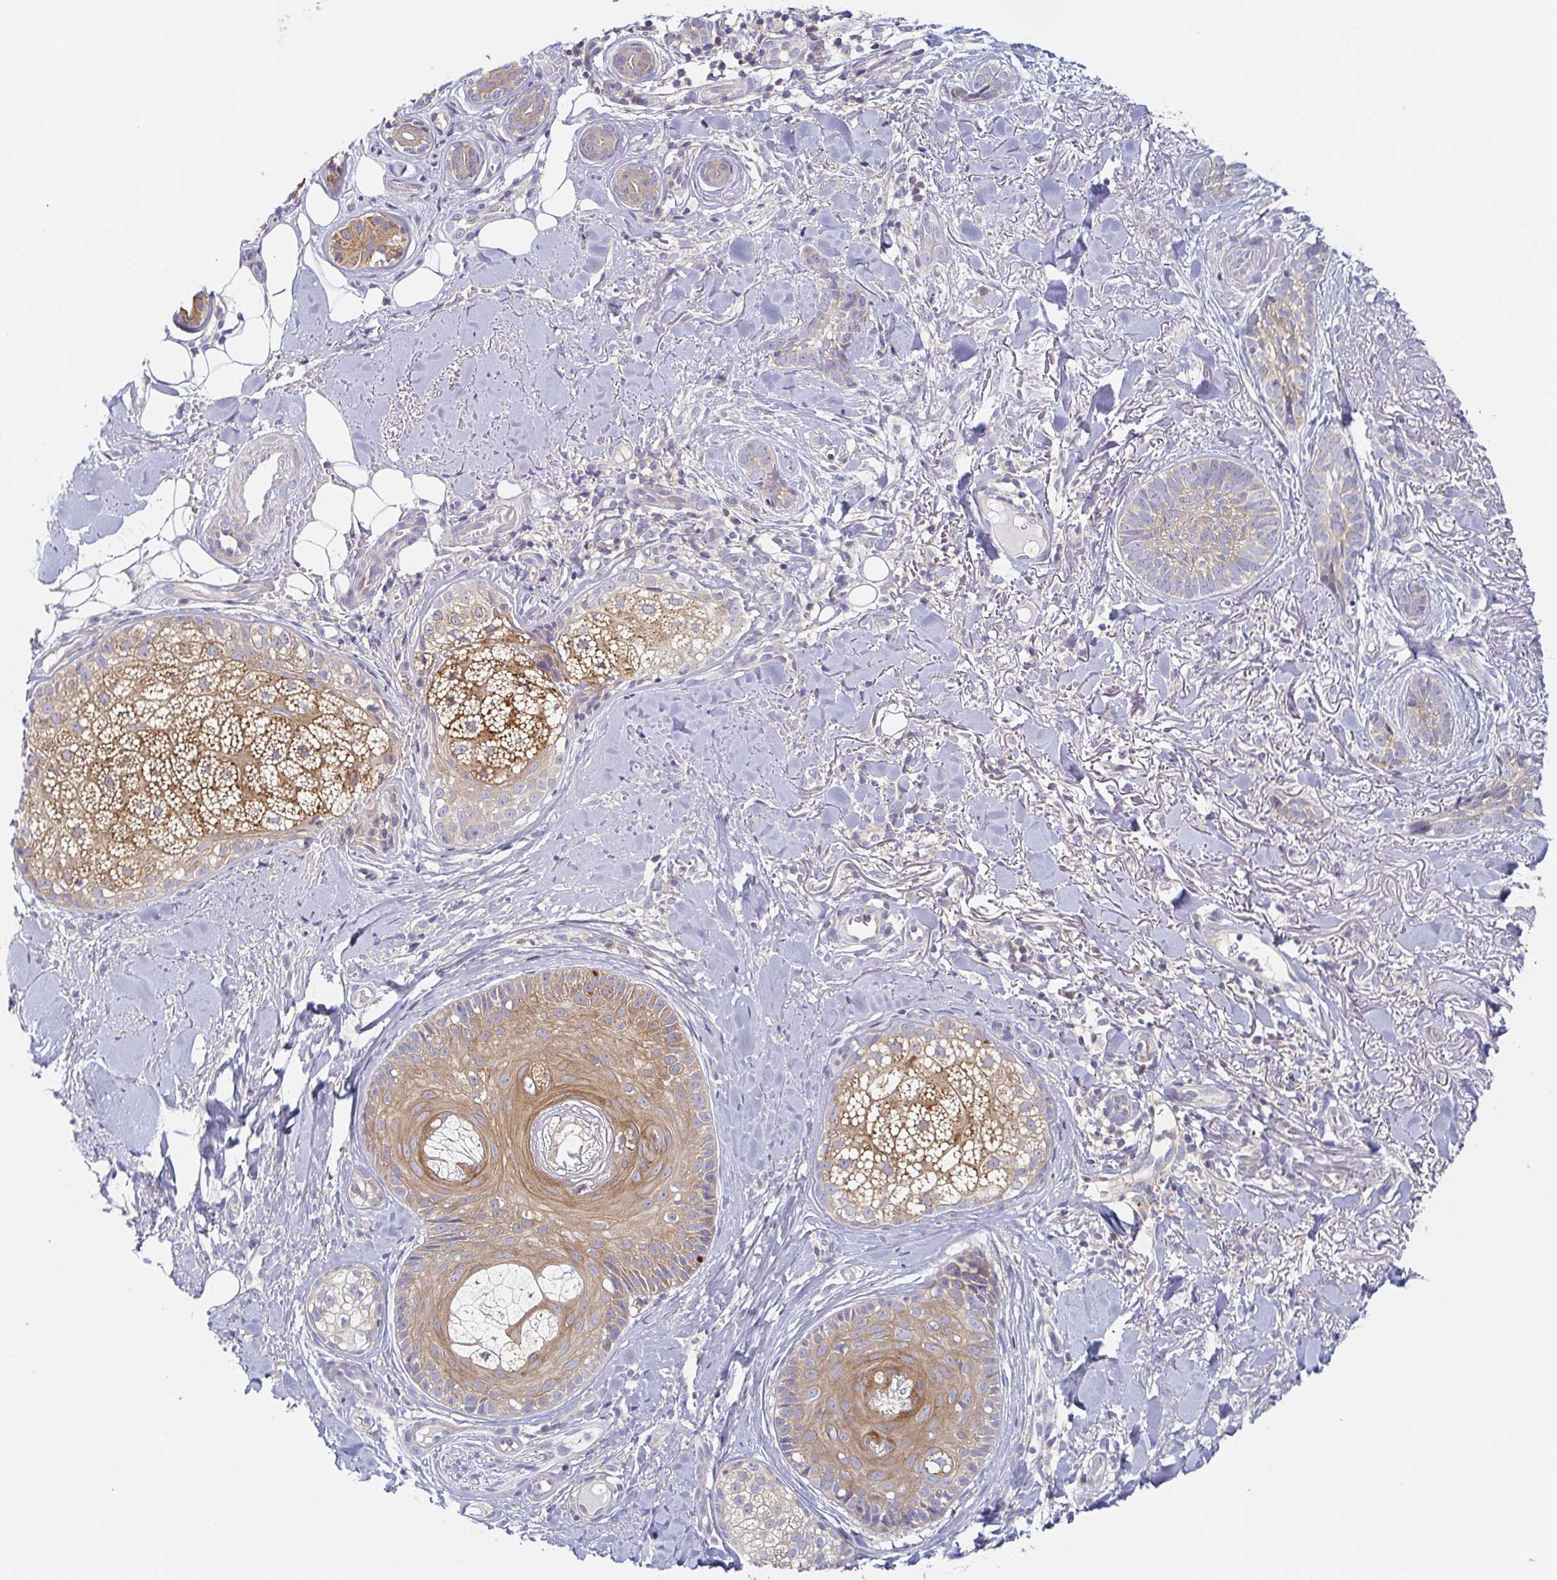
{"staining": {"intensity": "weak", "quantity": "25%-75%", "location": "cytoplasmic/membranous"}, "tissue": "skin cancer", "cell_type": "Tumor cells", "image_type": "cancer", "snomed": [{"axis": "morphology", "description": "Basal cell carcinoma"}, {"axis": "morphology", "description": "BCC, high aggressive"}, {"axis": "topography", "description": "Skin"}], "caption": "Skin basal cell carcinoma stained with immunohistochemistry (IHC) displays weak cytoplasmic/membranous staining in approximately 25%-75% of tumor cells.", "gene": "TUFT1", "patient": {"sex": "female", "age": 79}}